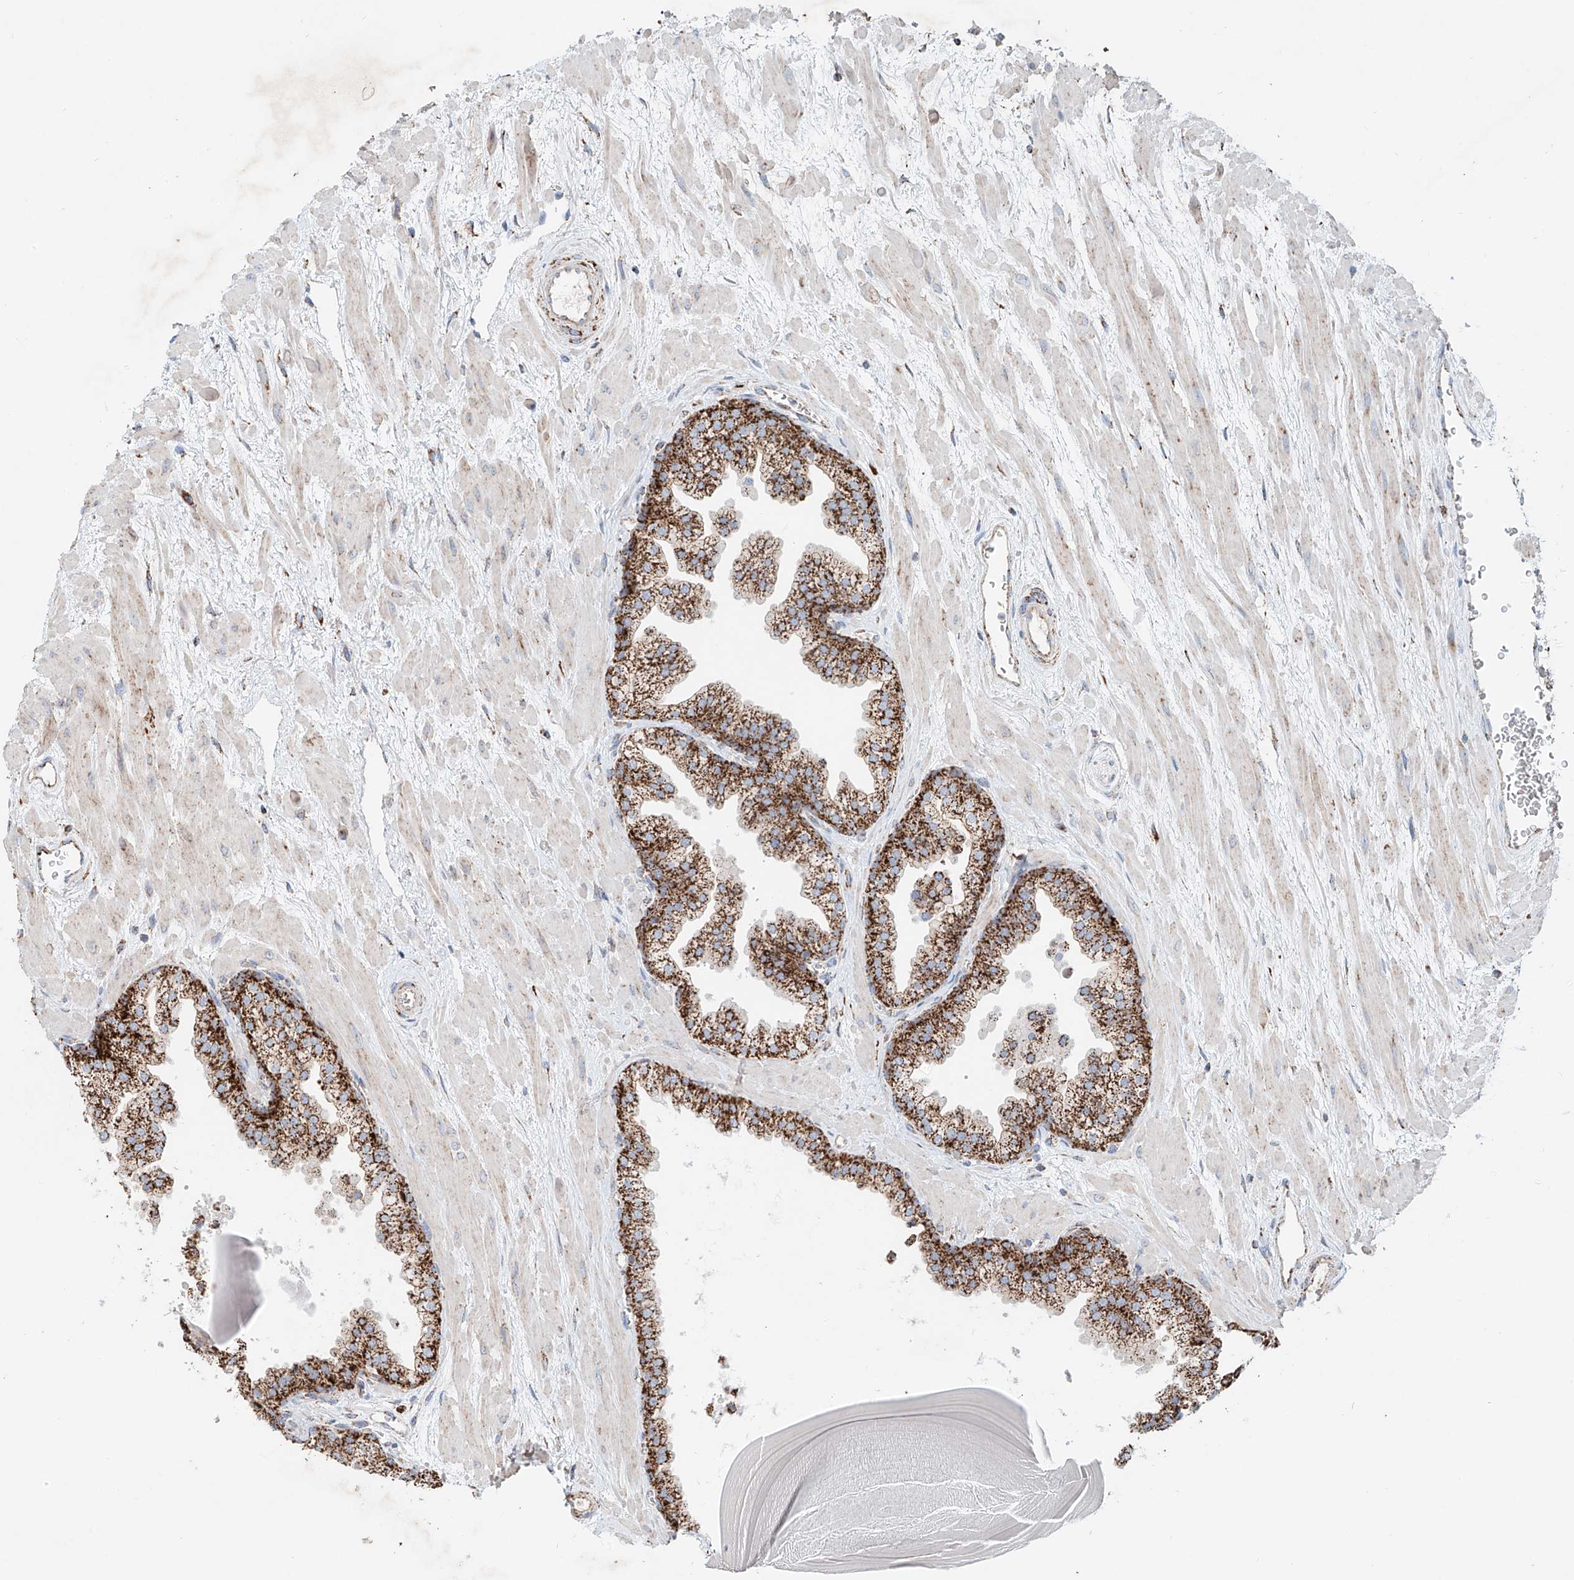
{"staining": {"intensity": "strong", "quantity": ">75%", "location": "cytoplasmic/membranous"}, "tissue": "prostate", "cell_type": "Glandular cells", "image_type": "normal", "snomed": [{"axis": "morphology", "description": "Normal tissue, NOS"}, {"axis": "topography", "description": "Prostate"}], "caption": "Immunohistochemical staining of benign prostate reveals strong cytoplasmic/membranous protein staining in approximately >75% of glandular cells.", "gene": "CARD10", "patient": {"sex": "male", "age": 48}}